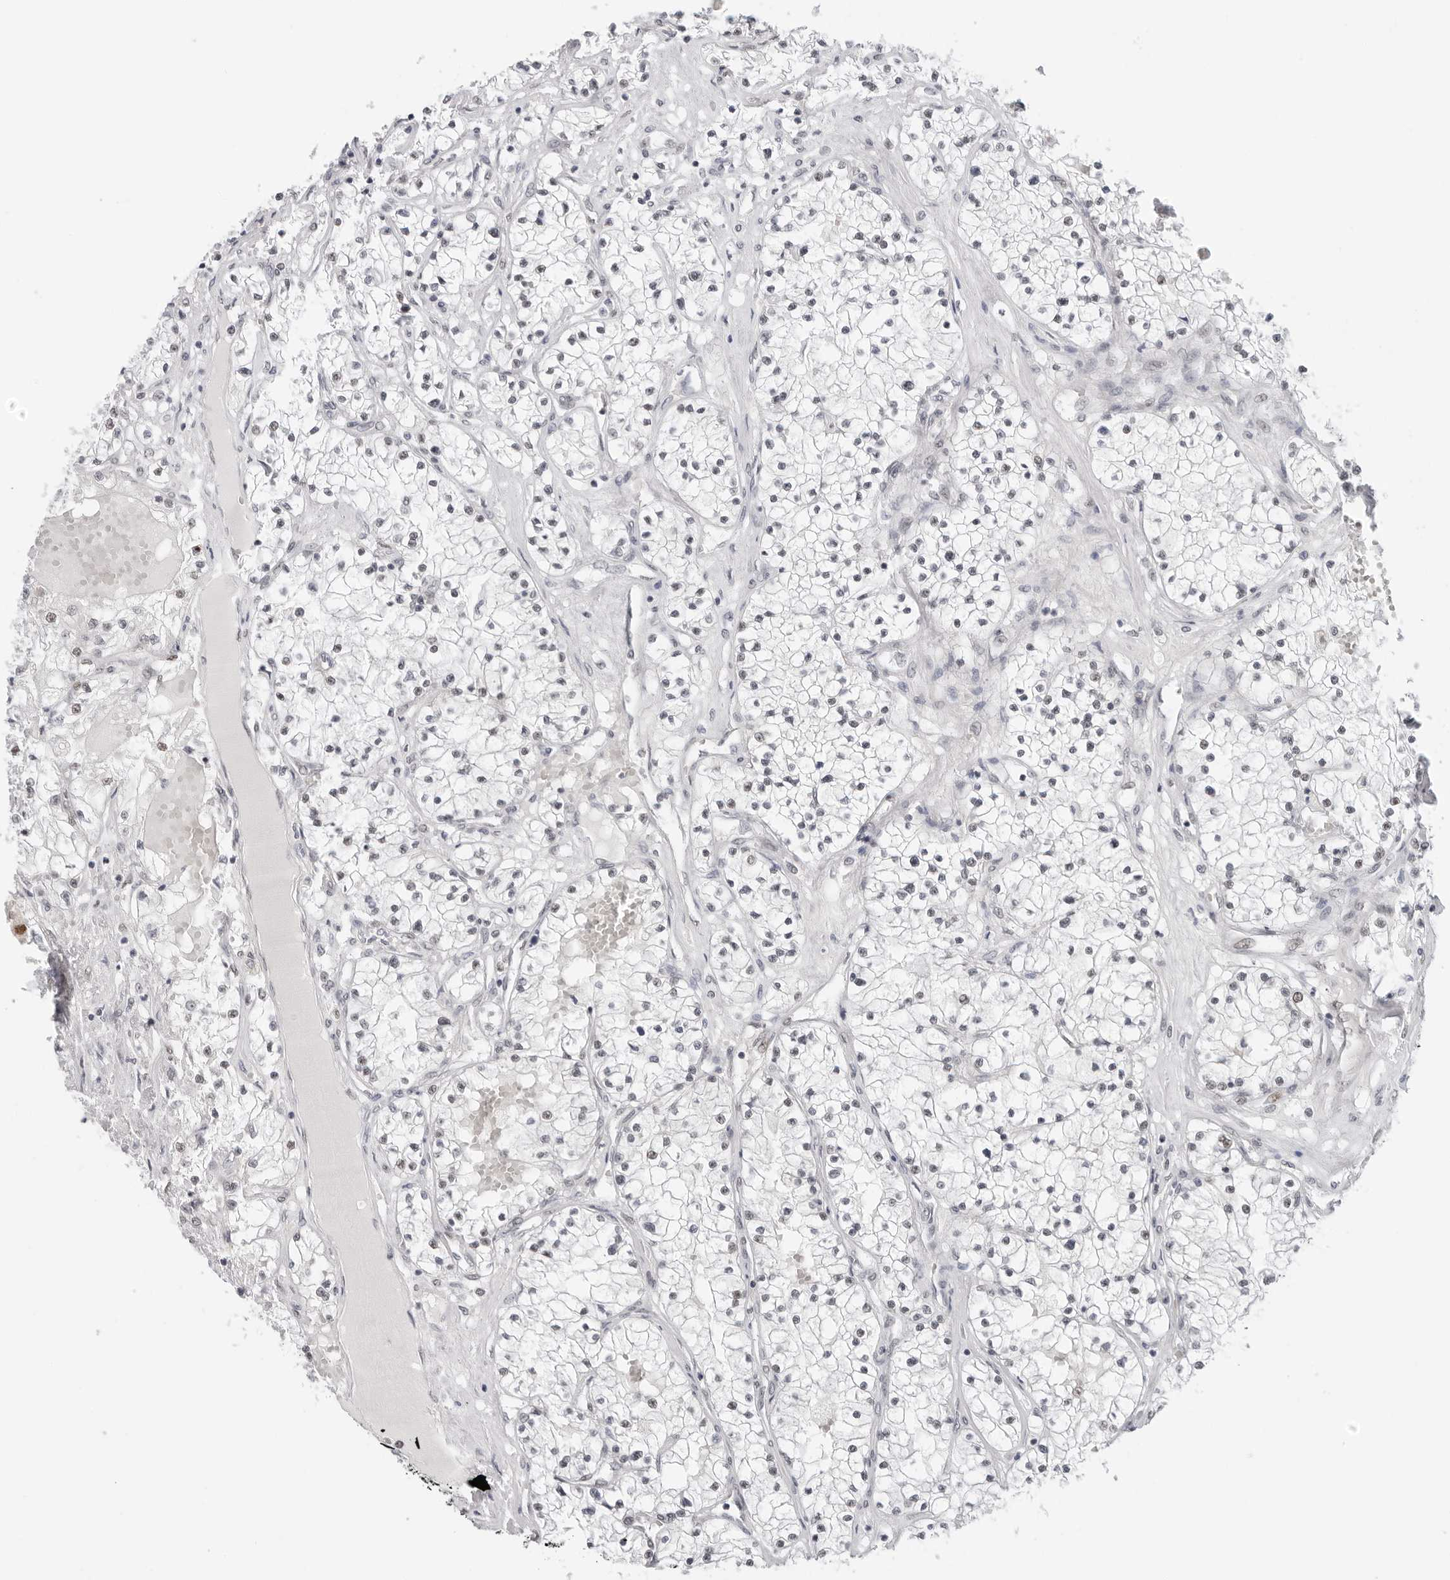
{"staining": {"intensity": "negative", "quantity": "none", "location": "none"}, "tissue": "renal cancer", "cell_type": "Tumor cells", "image_type": "cancer", "snomed": [{"axis": "morphology", "description": "Normal tissue, NOS"}, {"axis": "morphology", "description": "Adenocarcinoma, NOS"}, {"axis": "topography", "description": "Kidney"}], "caption": "Immunohistochemistry (IHC) photomicrograph of neoplastic tissue: renal adenocarcinoma stained with DAB demonstrates no significant protein expression in tumor cells.", "gene": "FOXK2", "patient": {"sex": "male", "age": 68}}